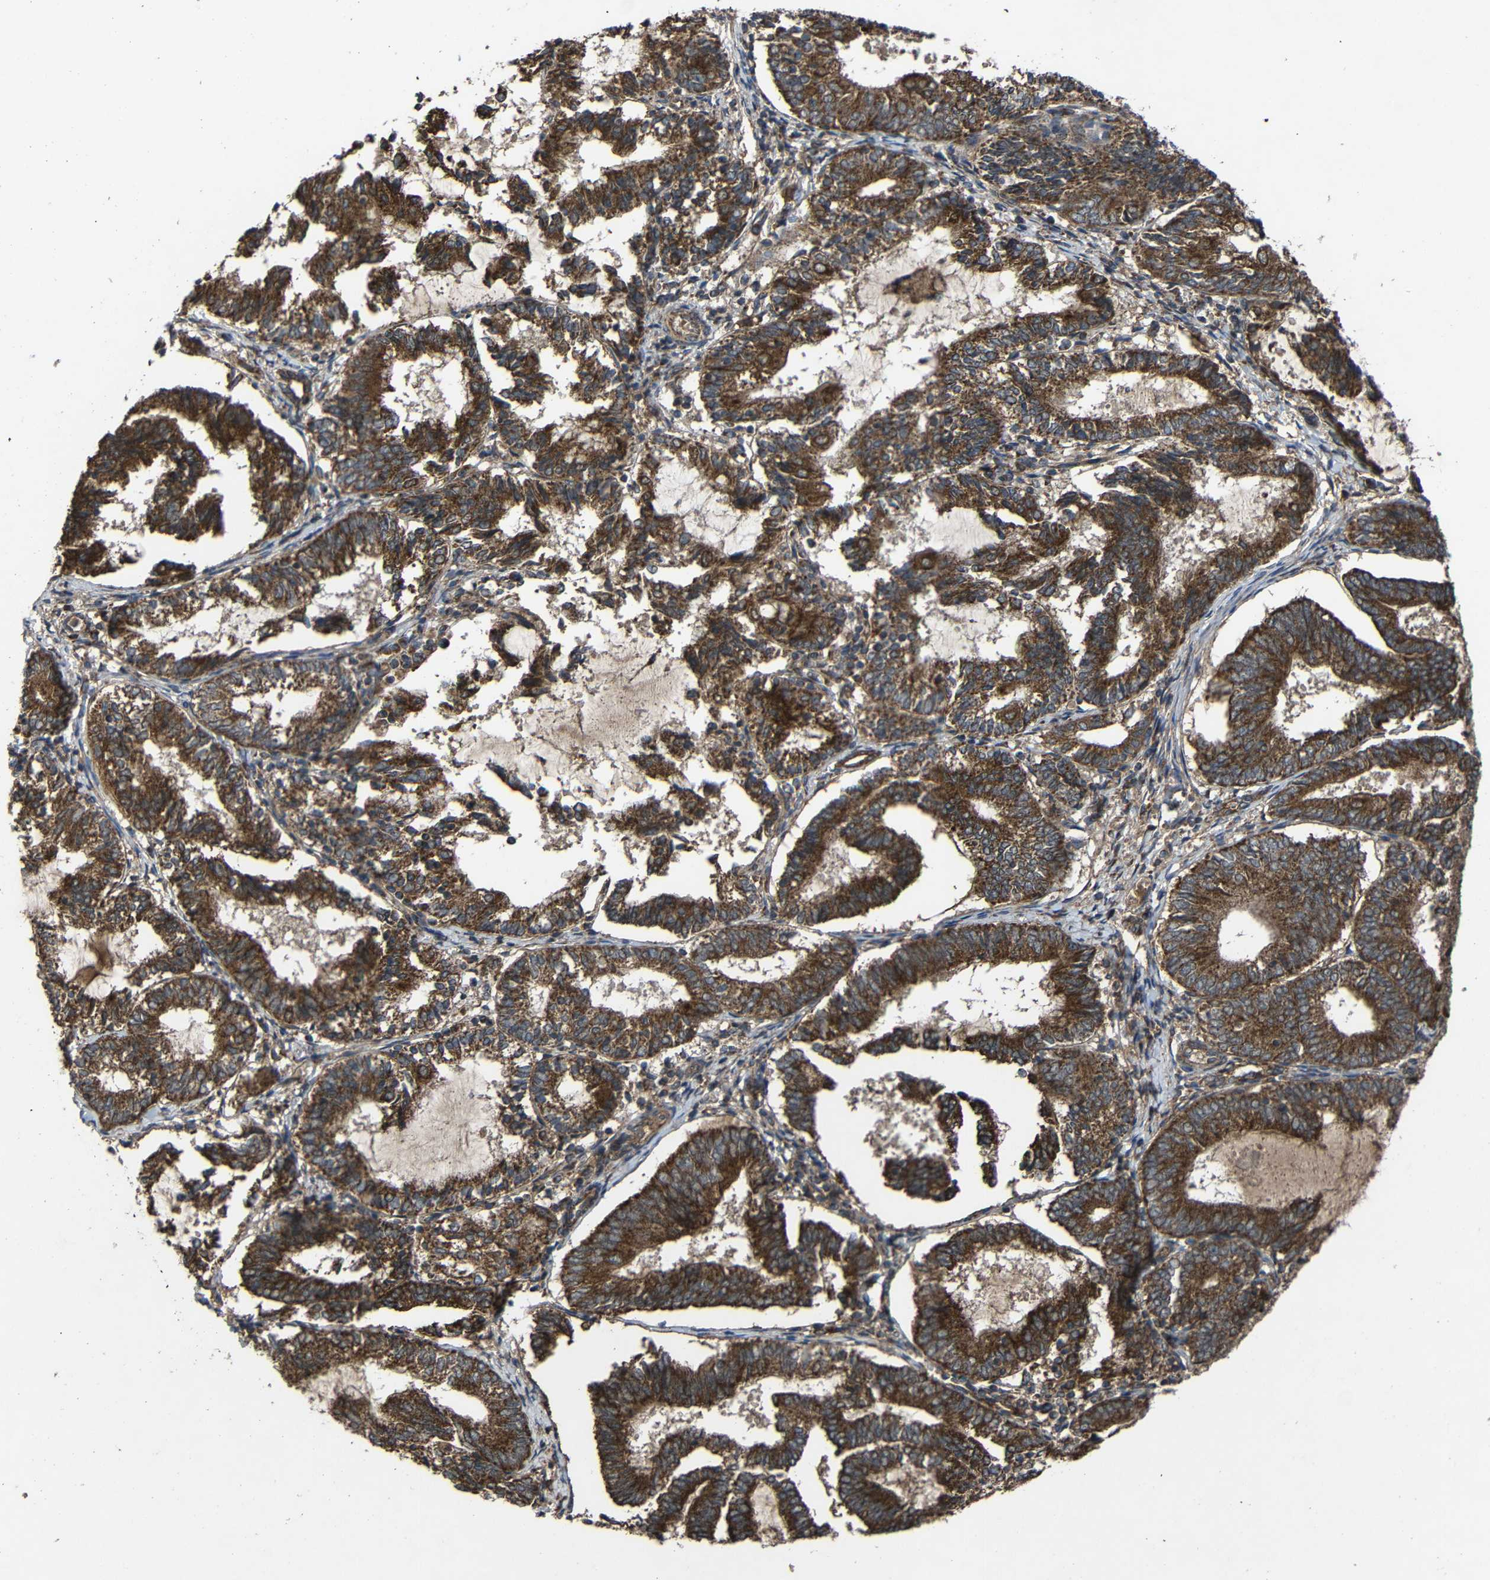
{"staining": {"intensity": "strong", "quantity": ">75%", "location": "cytoplasmic/membranous"}, "tissue": "endometrial cancer", "cell_type": "Tumor cells", "image_type": "cancer", "snomed": [{"axis": "morphology", "description": "Adenocarcinoma, NOS"}, {"axis": "topography", "description": "Endometrium"}], "caption": "Human endometrial cancer stained with a protein marker shows strong staining in tumor cells.", "gene": "C1GALT1", "patient": {"sex": "female", "age": 81}}